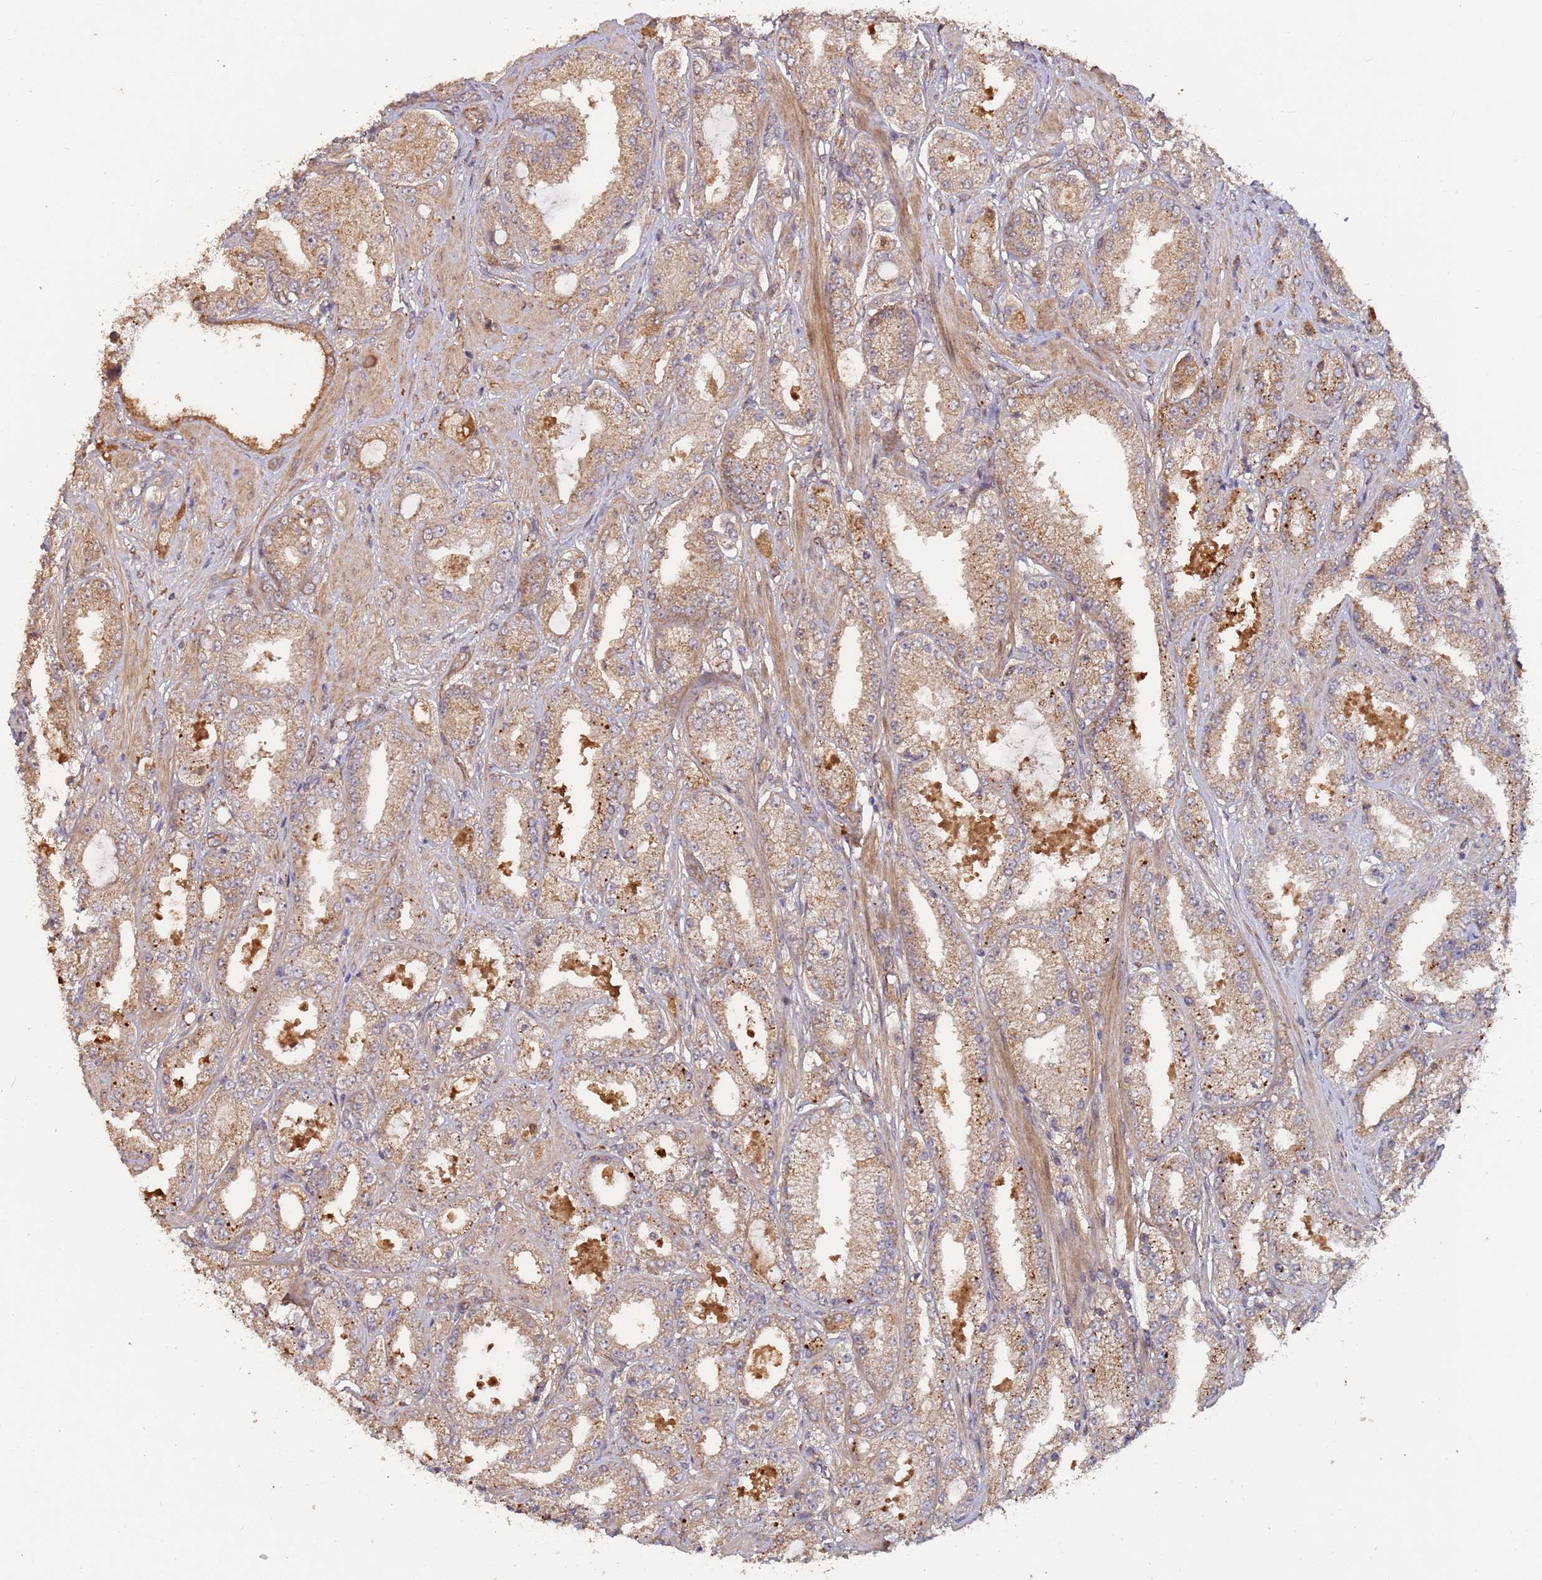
{"staining": {"intensity": "moderate", "quantity": ">75%", "location": "cytoplasmic/membranous"}, "tissue": "prostate cancer", "cell_type": "Tumor cells", "image_type": "cancer", "snomed": [{"axis": "morphology", "description": "Adenocarcinoma, High grade"}, {"axis": "topography", "description": "Prostate"}], "caption": "High-grade adenocarcinoma (prostate) stained with DAB IHC reveals medium levels of moderate cytoplasmic/membranous positivity in approximately >75% of tumor cells.", "gene": "KANSL1L", "patient": {"sex": "male", "age": 68}}